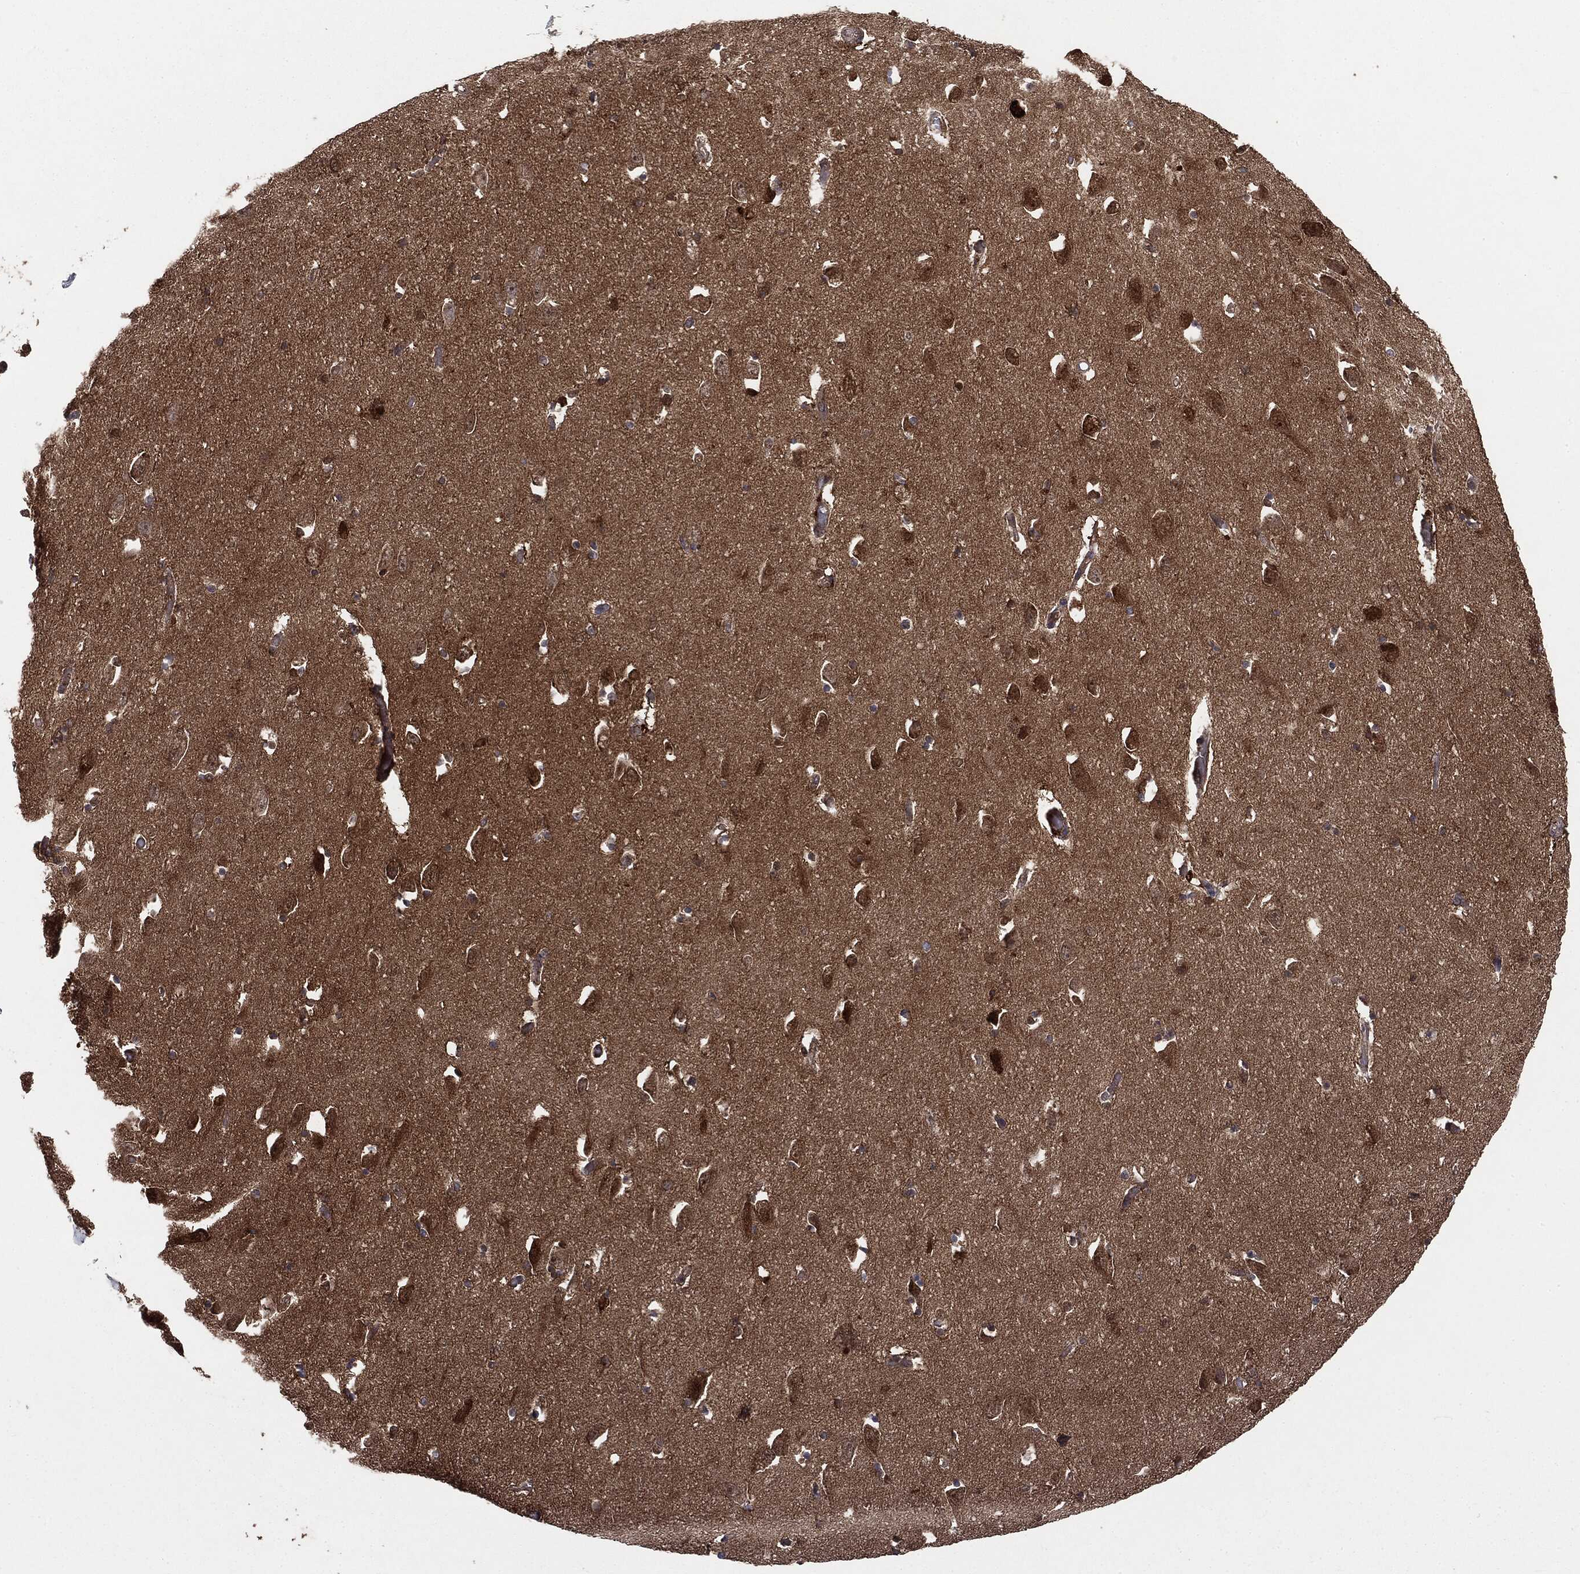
{"staining": {"intensity": "negative", "quantity": "none", "location": "none"}, "tissue": "hippocampus", "cell_type": "Glial cells", "image_type": "normal", "snomed": [{"axis": "morphology", "description": "Normal tissue, NOS"}, {"axis": "topography", "description": "Lateral ventricle wall"}, {"axis": "topography", "description": "Hippocampus"}], "caption": "This is an IHC histopathology image of benign human hippocampus. There is no staining in glial cells.", "gene": "NME1", "patient": {"sex": "female", "age": 63}}